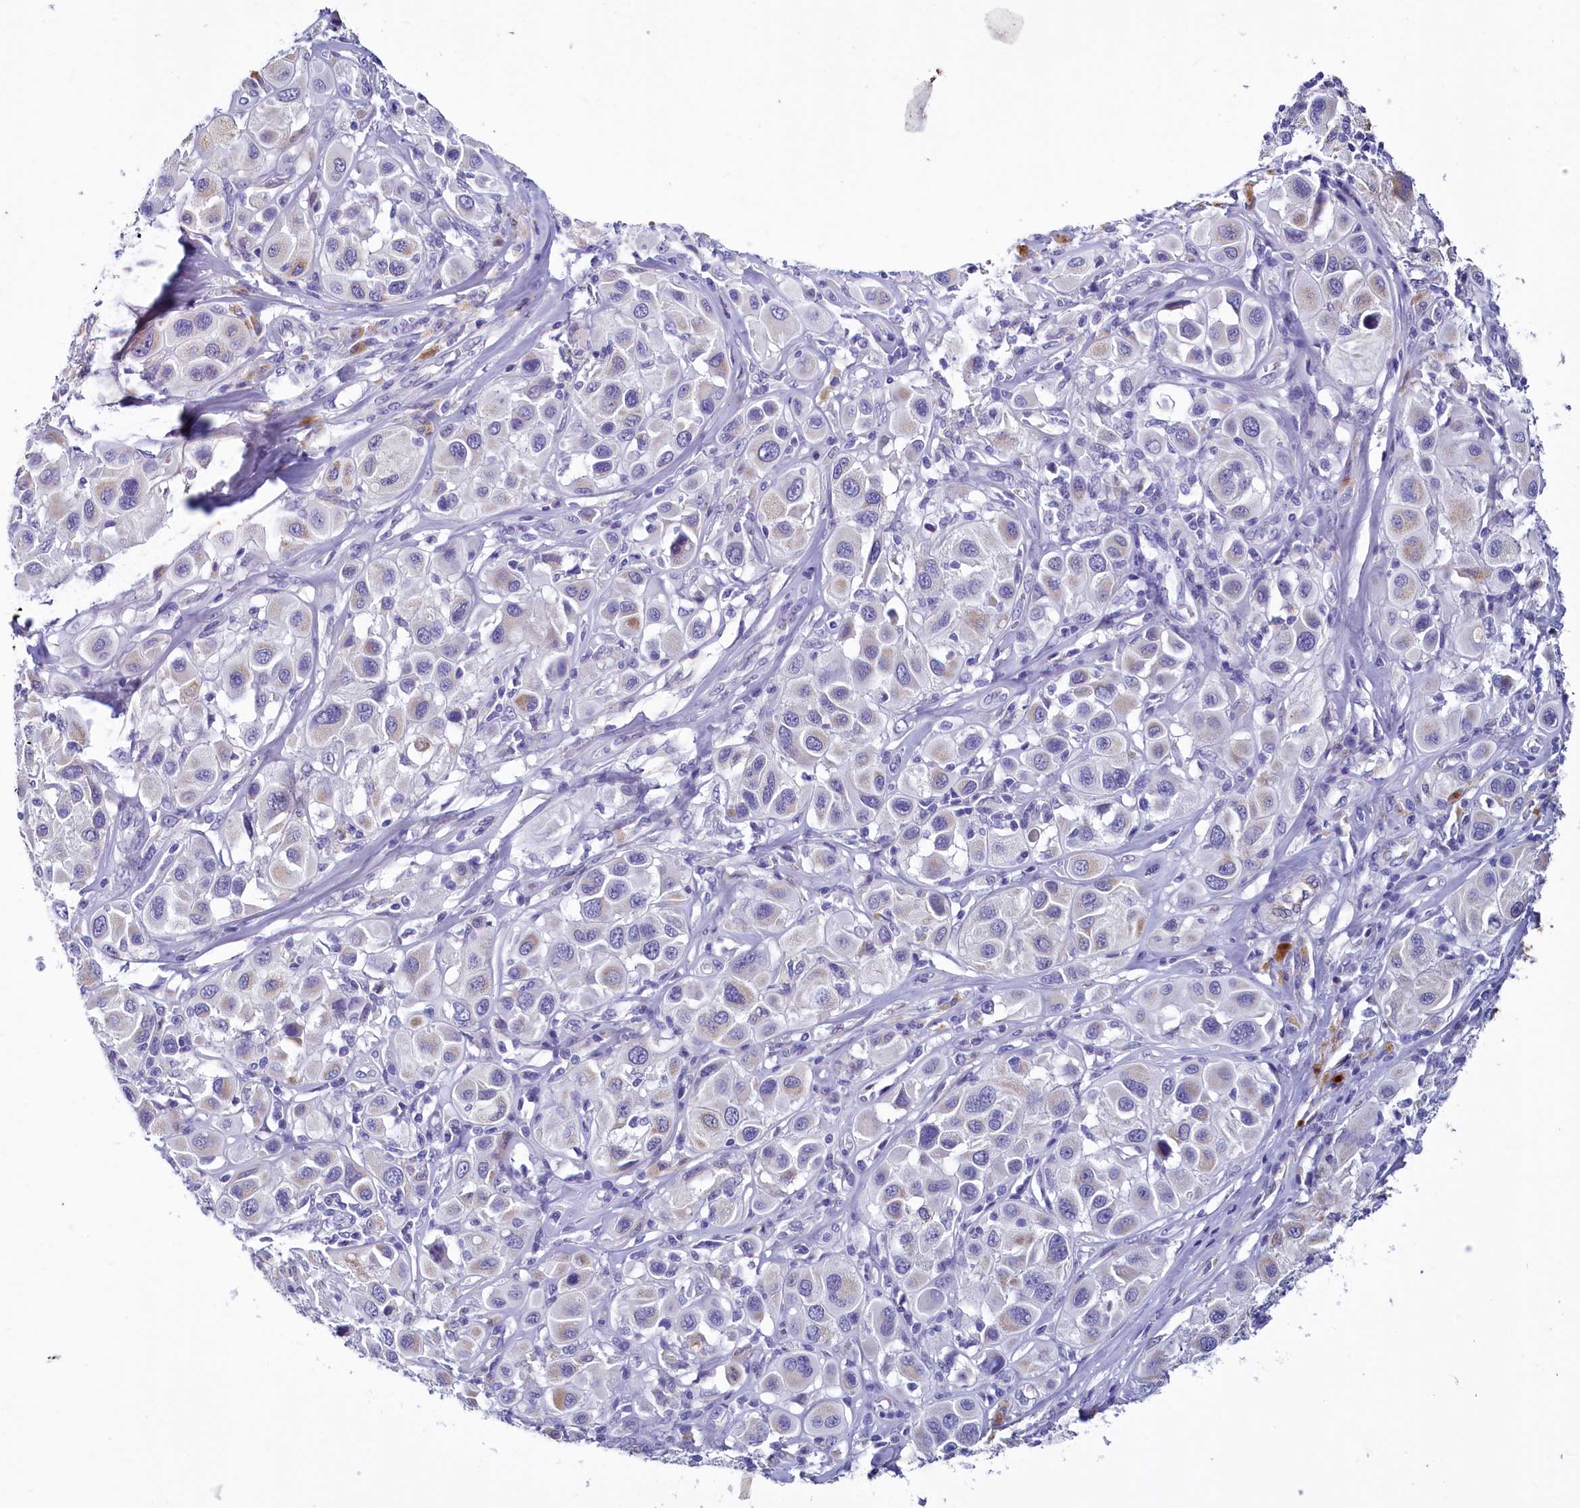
{"staining": {"intensity": "weak", "quantity": "<25%", "location": "cytoplasmic/membranous"}, "tissue": "melanoma", "cell_type": "Tumor cells", "image_type": "cancer", "snomed": [{"axis": "morphology", "description": "Malignant melanoma, Metastatic site"}, {"axis": "topography", "description": "Skin"}], "caption": "High magnification brightfield microscopy of malignant melanoma (metastatic site) stained with DAB (3,3'-diaminobenzidine) (brown) and counterstained with hematoxylin (blue): tumor cells show no significant positivity.", "gene": "INSC", "patient": {"sex": "male", "age": 41}}